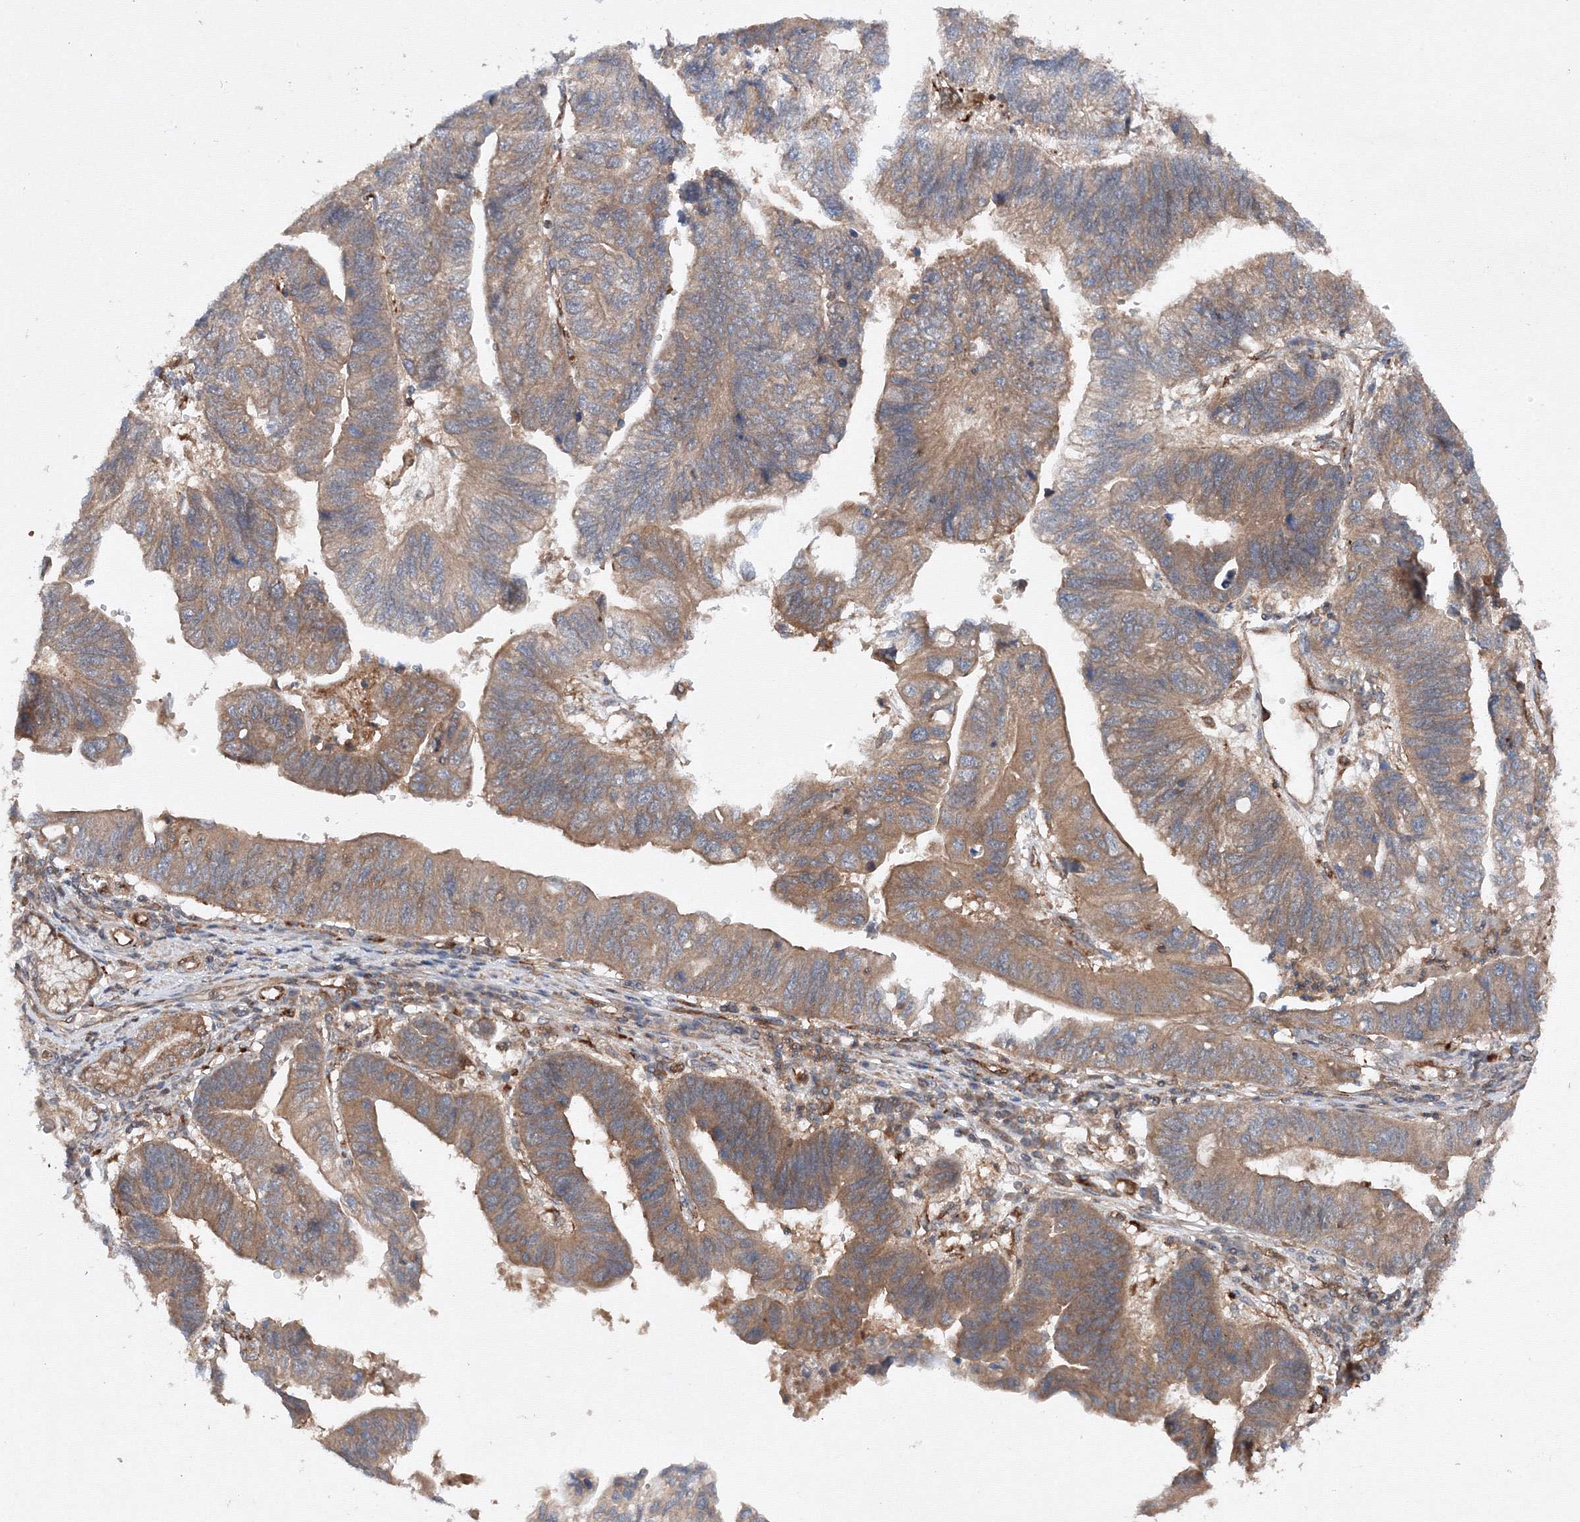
{"staining": {"intensity": "moderate", "quantity": ">75%", "location": "cytoplasmic/membranous"}, "tissue": "stomach cancer", "cell_type": "Tumor cells", "image_type": "cancer", "snomed": [{"axis": "morphology", "description": "Adenocarcinoma, NOS"}, {"axis": "topography", "description": "Stomach"}], "caption": "Immunohistochemistry of stomach cancer reveals medium levels of moderate cytoplasmic/membranous expression in about >75% of tumor cells.", "gene": "DCTD", "patient": {"sex": "male", "age": 59}}